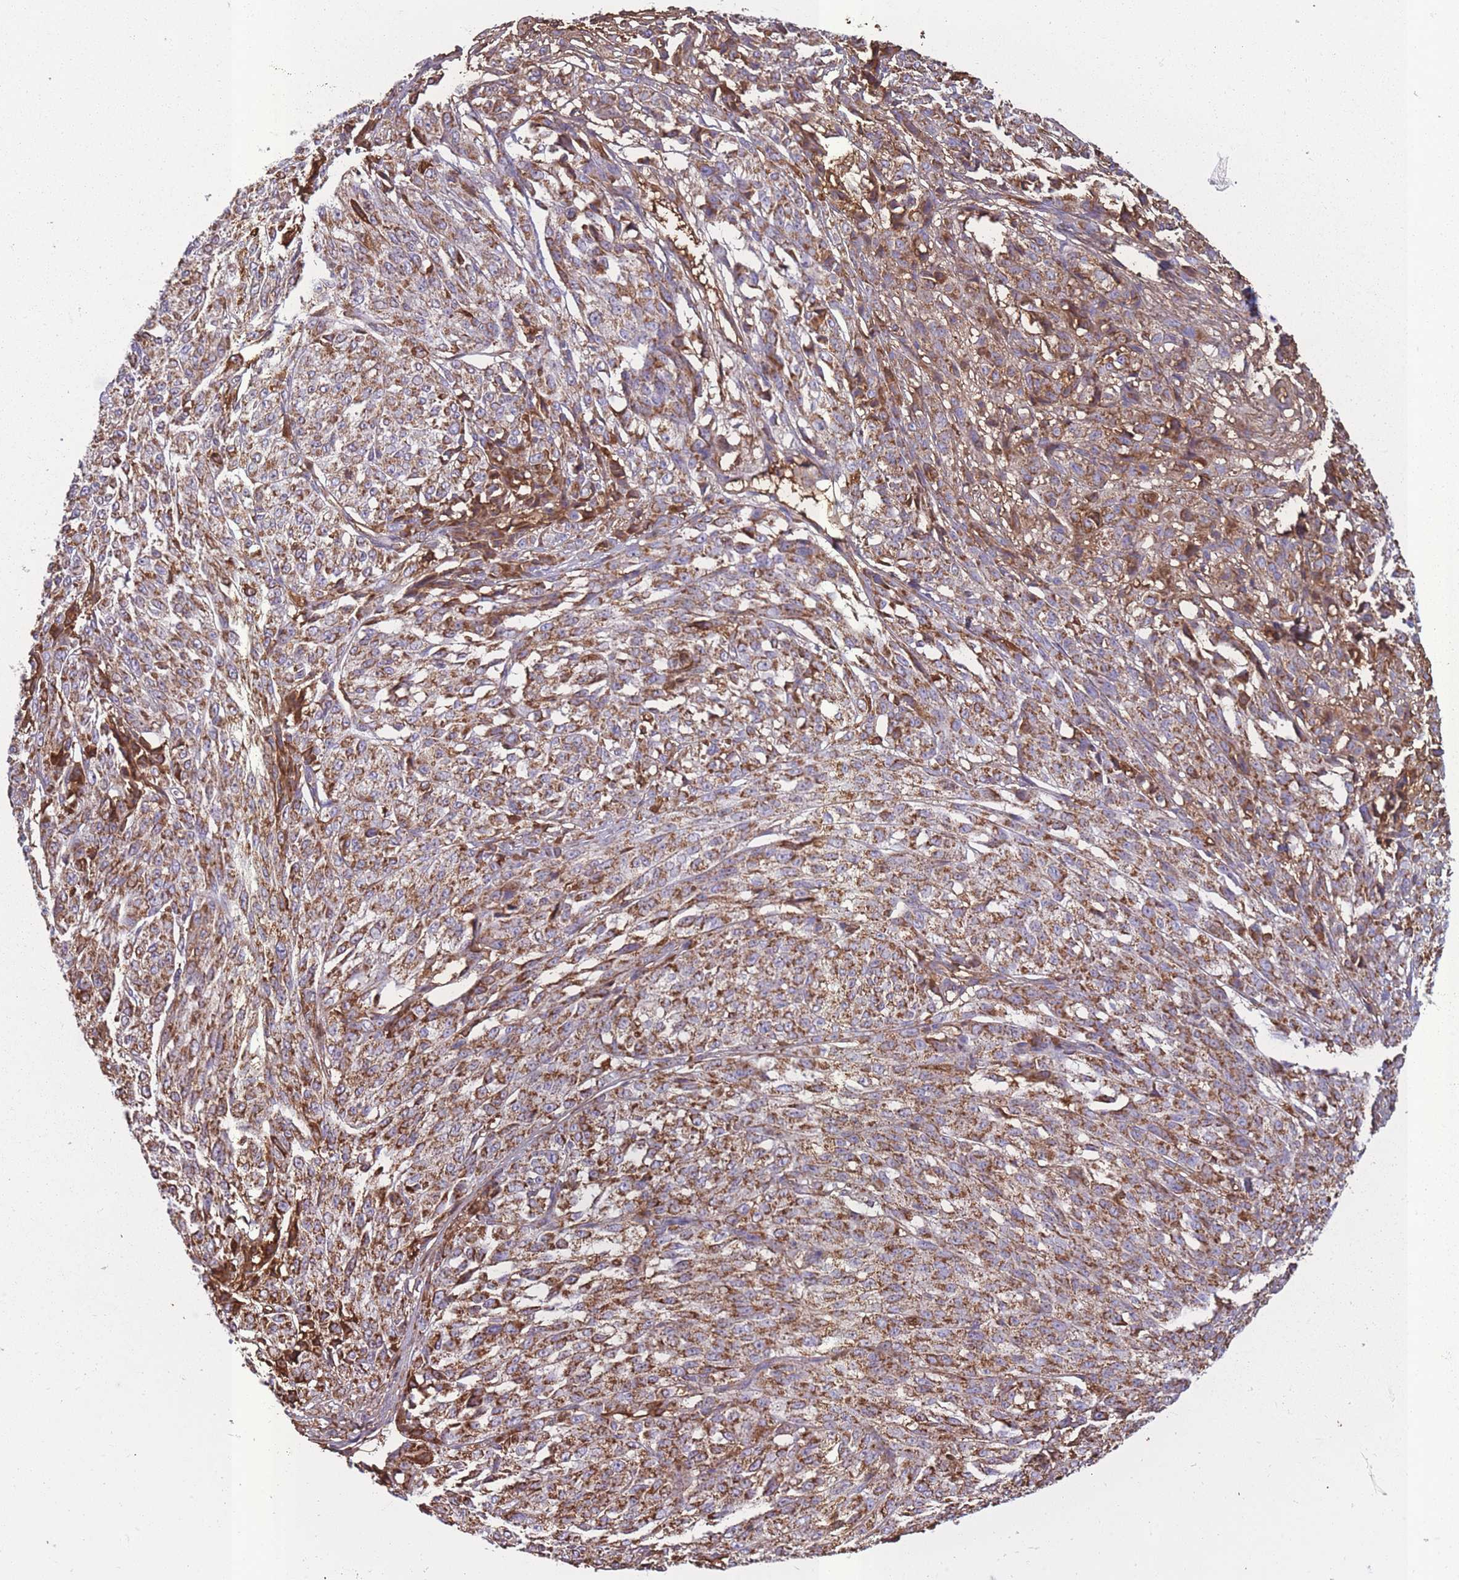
{"staining": {"intensity": "moderate", "quantity": ">75%", "location": "cytoplasmic/membranous"}, "tissue": "melanoma", "cell_type": "Tumor cells", "image_type": "cancer", "snomed": [{"axis": "morphology", "description": "Malignant melanoma, NOS"}, {"axis": "topography", "description": "Skin"}], "caption": "A medium amount of moderate cytoplasmic/membranous positivity is present in about >75% of tumor cells in melanoma tissue.", "gene": "KAT2A", "patient": {"sex": "female", "age": 52}}